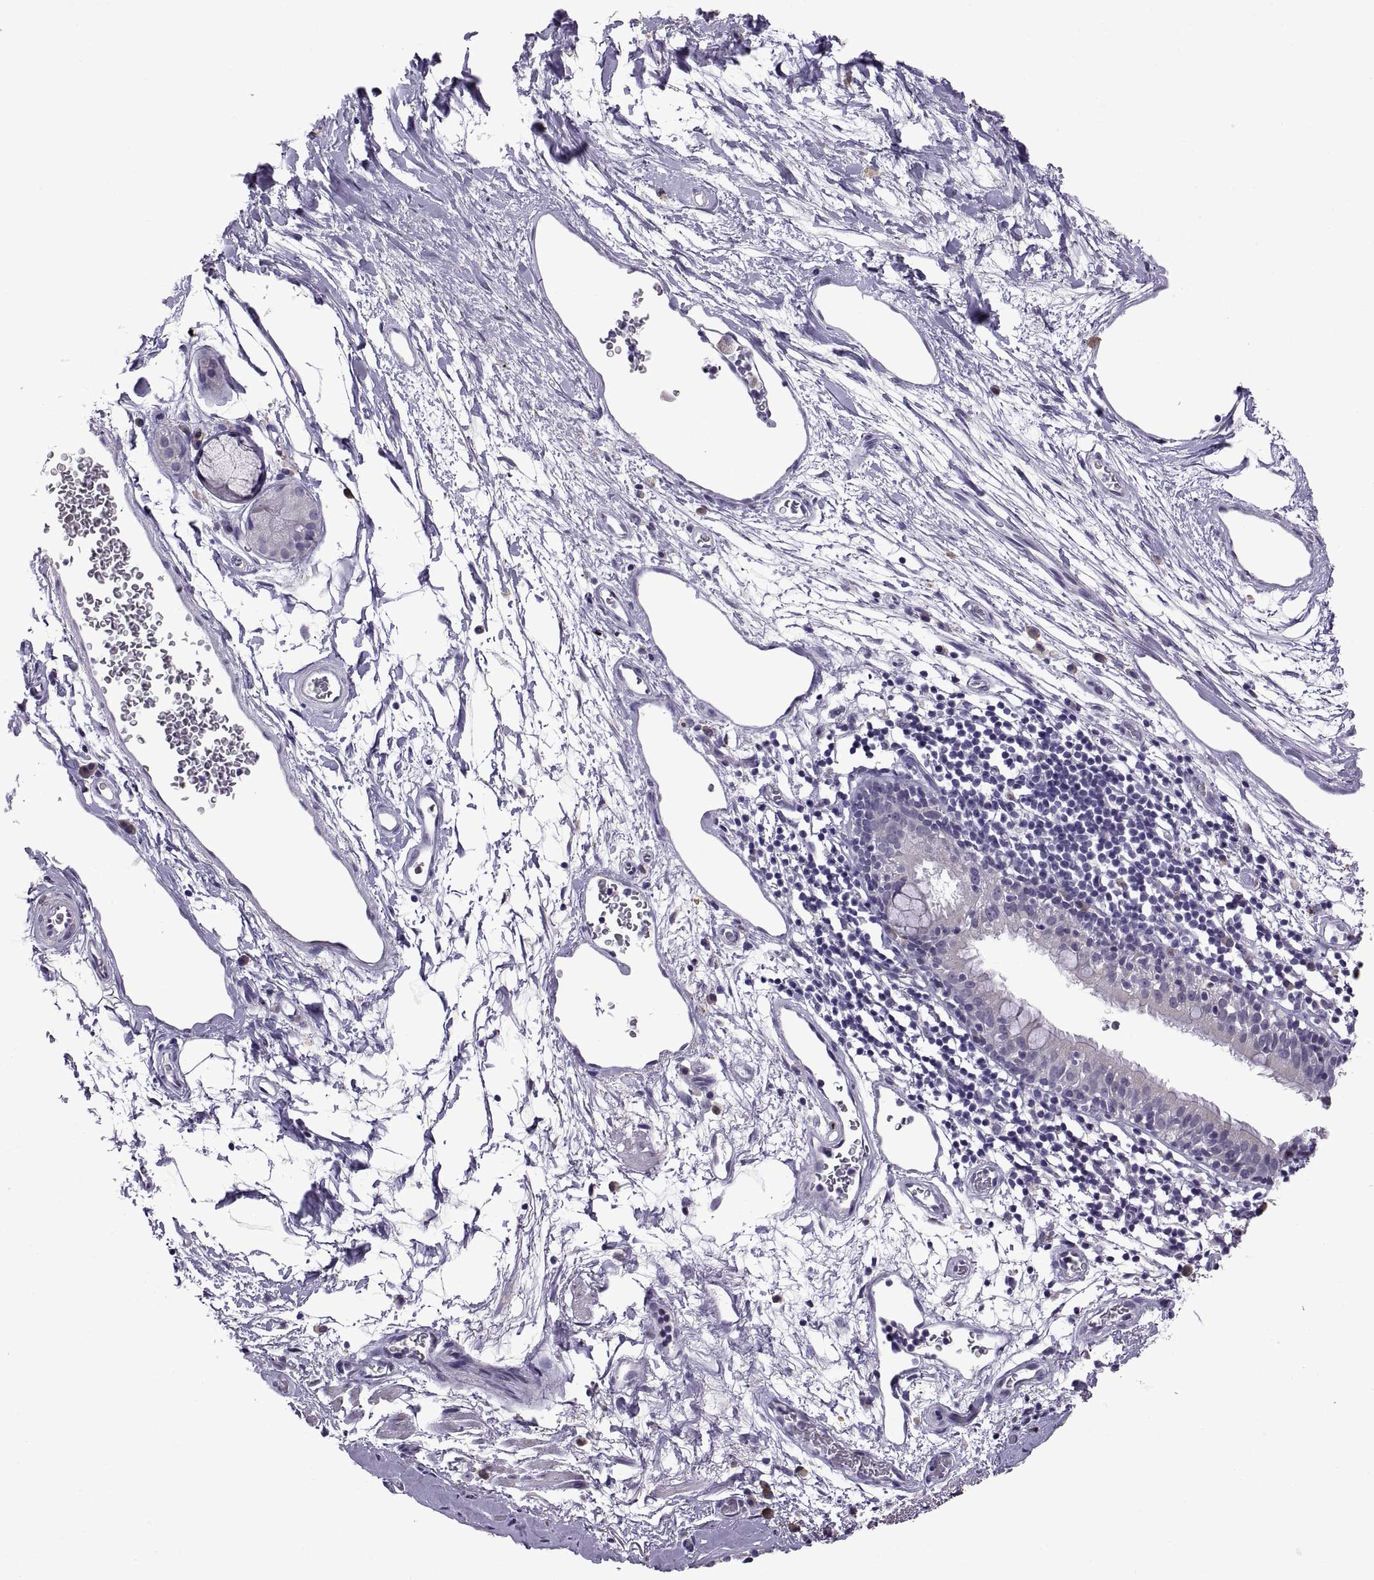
{"staining": {"intensity": "negative", "quantity": "none", "location": "none"}, "tissue": "bronchus", "cell_type": "Respiratory epithelial cells", "image_type": "normal", "snomed": [{"axis": "morphology", "description": "Normal tissue, NOS"}, {"axis": "topography", "description": "Cartilage tissue"}, {"axis": "topography", "description": "Bronchus"}], "caption": "Bronchus was stained to show a protein in brown. There is no significant positivity in respiratory epithelial cells. The staining is performed using DAB brown chromogen with nuclei counter-stained in using hematoxylin.", "gene": "MAGEB18", "patient": {"sex": "male", "age": 58}}